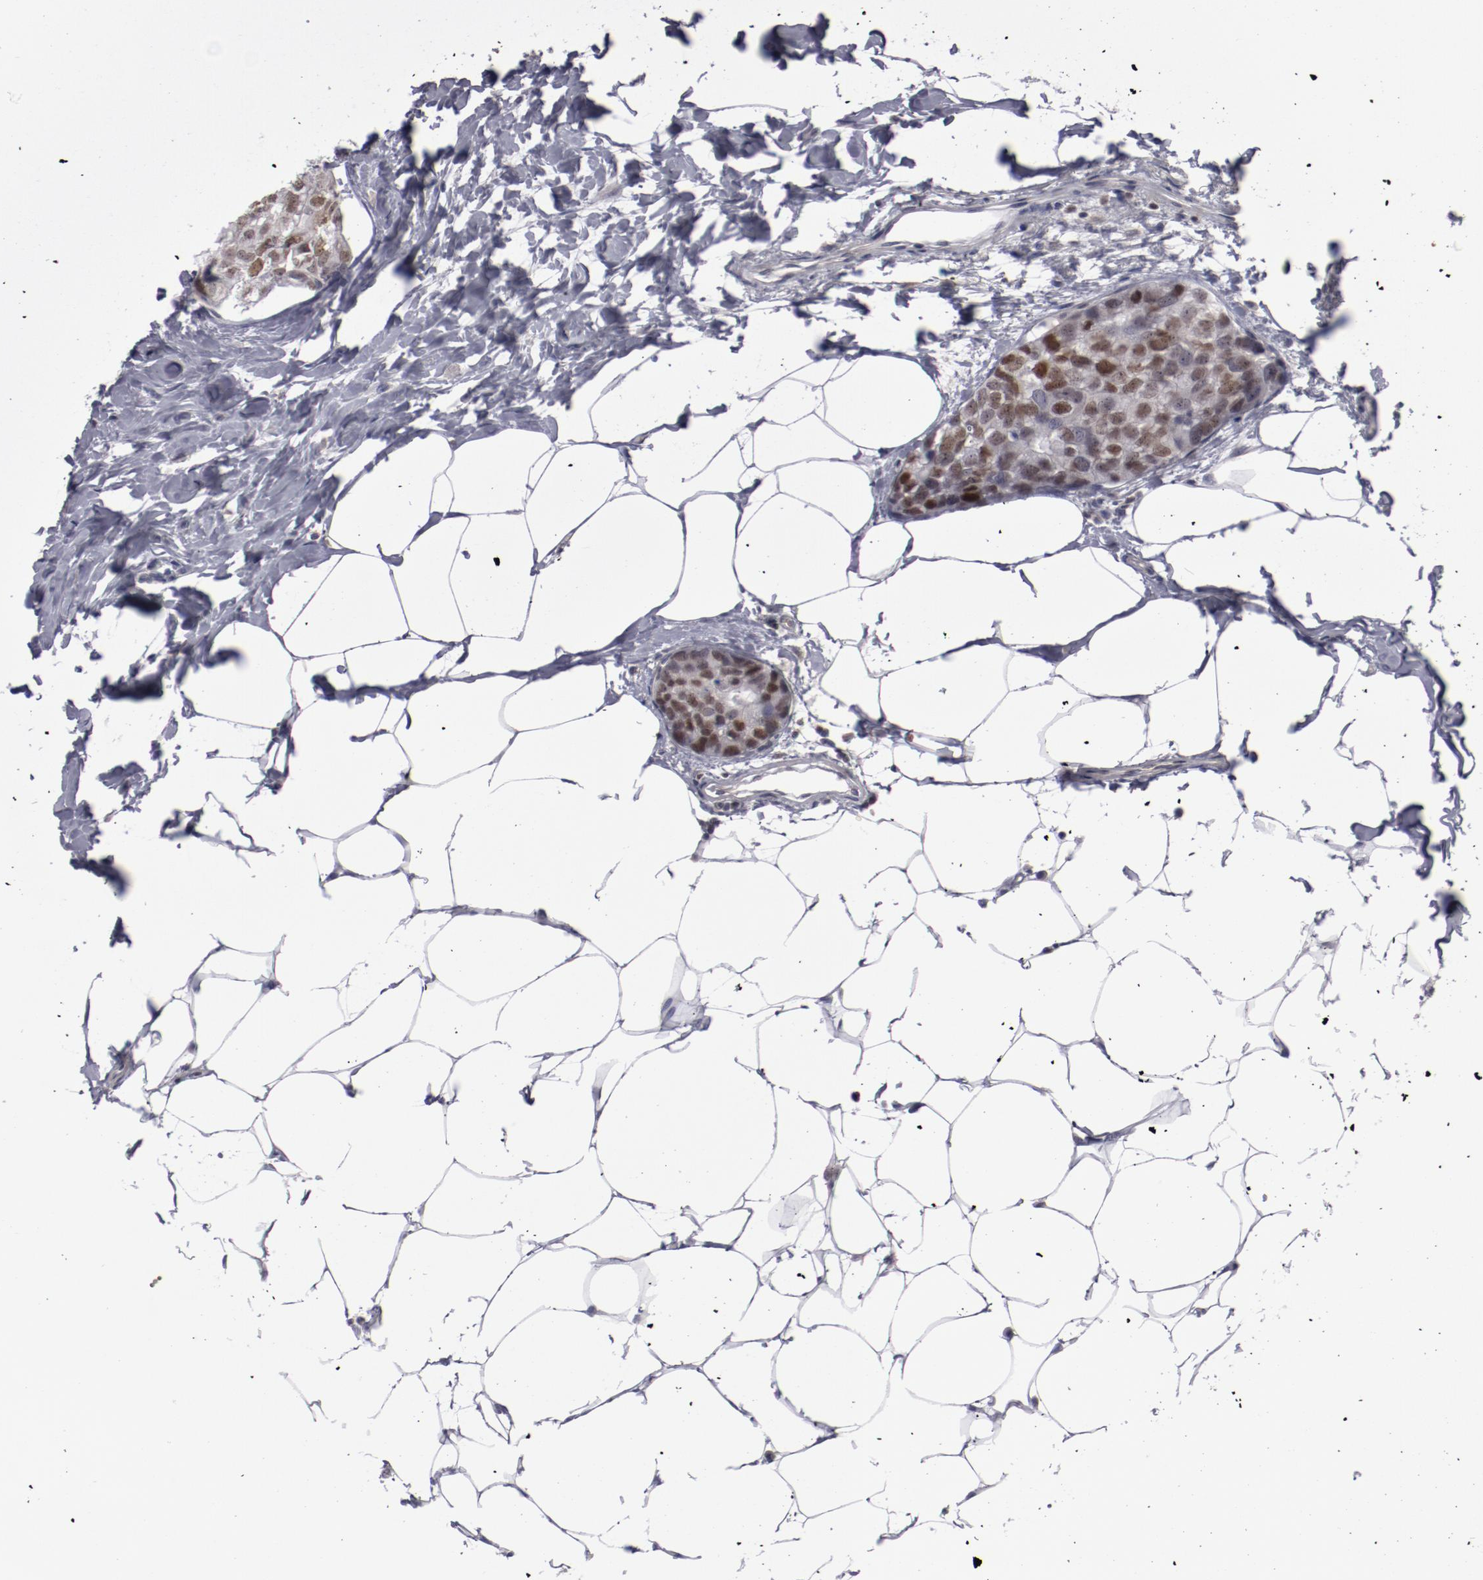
{"staining": {"intensity": "negative", "quantity": "none", "location": "none"}, "tissue": "breast cancer", "cell_type": "Tumor cells", "image_type": "cancer", "snomed": [{"axis": "morphology", "description": "Normal tissue, NOS"}, {"axis": "morphology", "description": "Duct carcinoma"}, {"axis": "topography", "description": "Breast"}], "caption": "Immunohistochemistry (IHC) image of intraductal carcinoma (breast) stained for a protein (brown), which displays no staining in tumor cells. (DAB (3,3'-diaminobenzidine) immunohistochemistry (IHC) visualized using brightfield microscopy, high magnification).", "gene": "LEF1", "patient": {"sex": "female", "age": 50}}